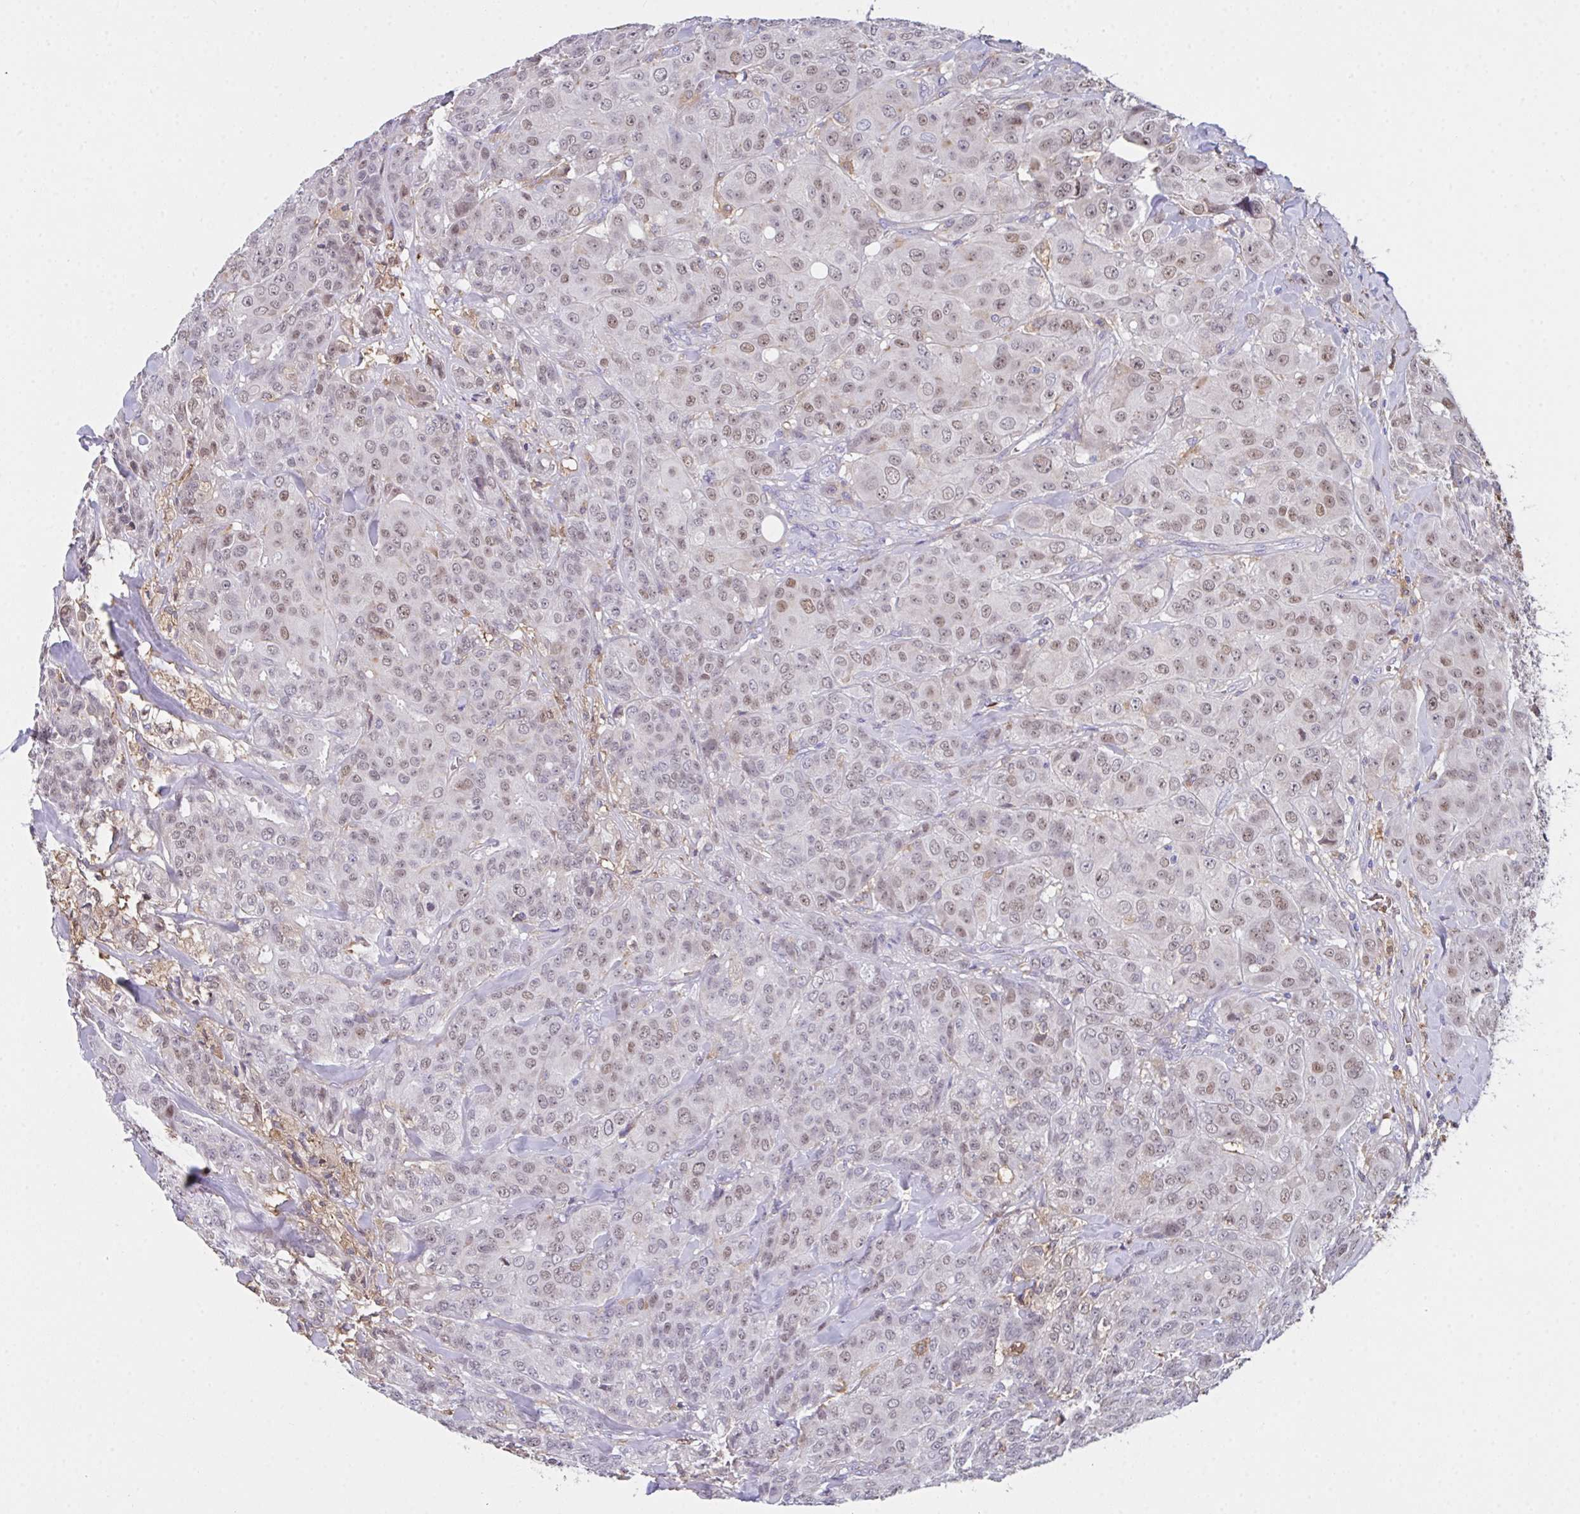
{"staining": {"intensity": "weak", "quantity": "25%-75%", "location": "nuclear"}, "tissue": "breast cancer", "cell_type": "Tumor cells", "image_type": "cancer", "snomed": [{"axis": "morphology", "description": "Normal tissue, NOS"}, {"axis": "morphology", "description": "Duct carcinoma"}, {"axis": "topography", "description": "Breast"}], "caption": "Breast cancer tissue displays weak nuclear positivity in about 25%-75% of tumor cells", "gene": "TFAP2C", "patient": {"sex": "female", "age": 43}}